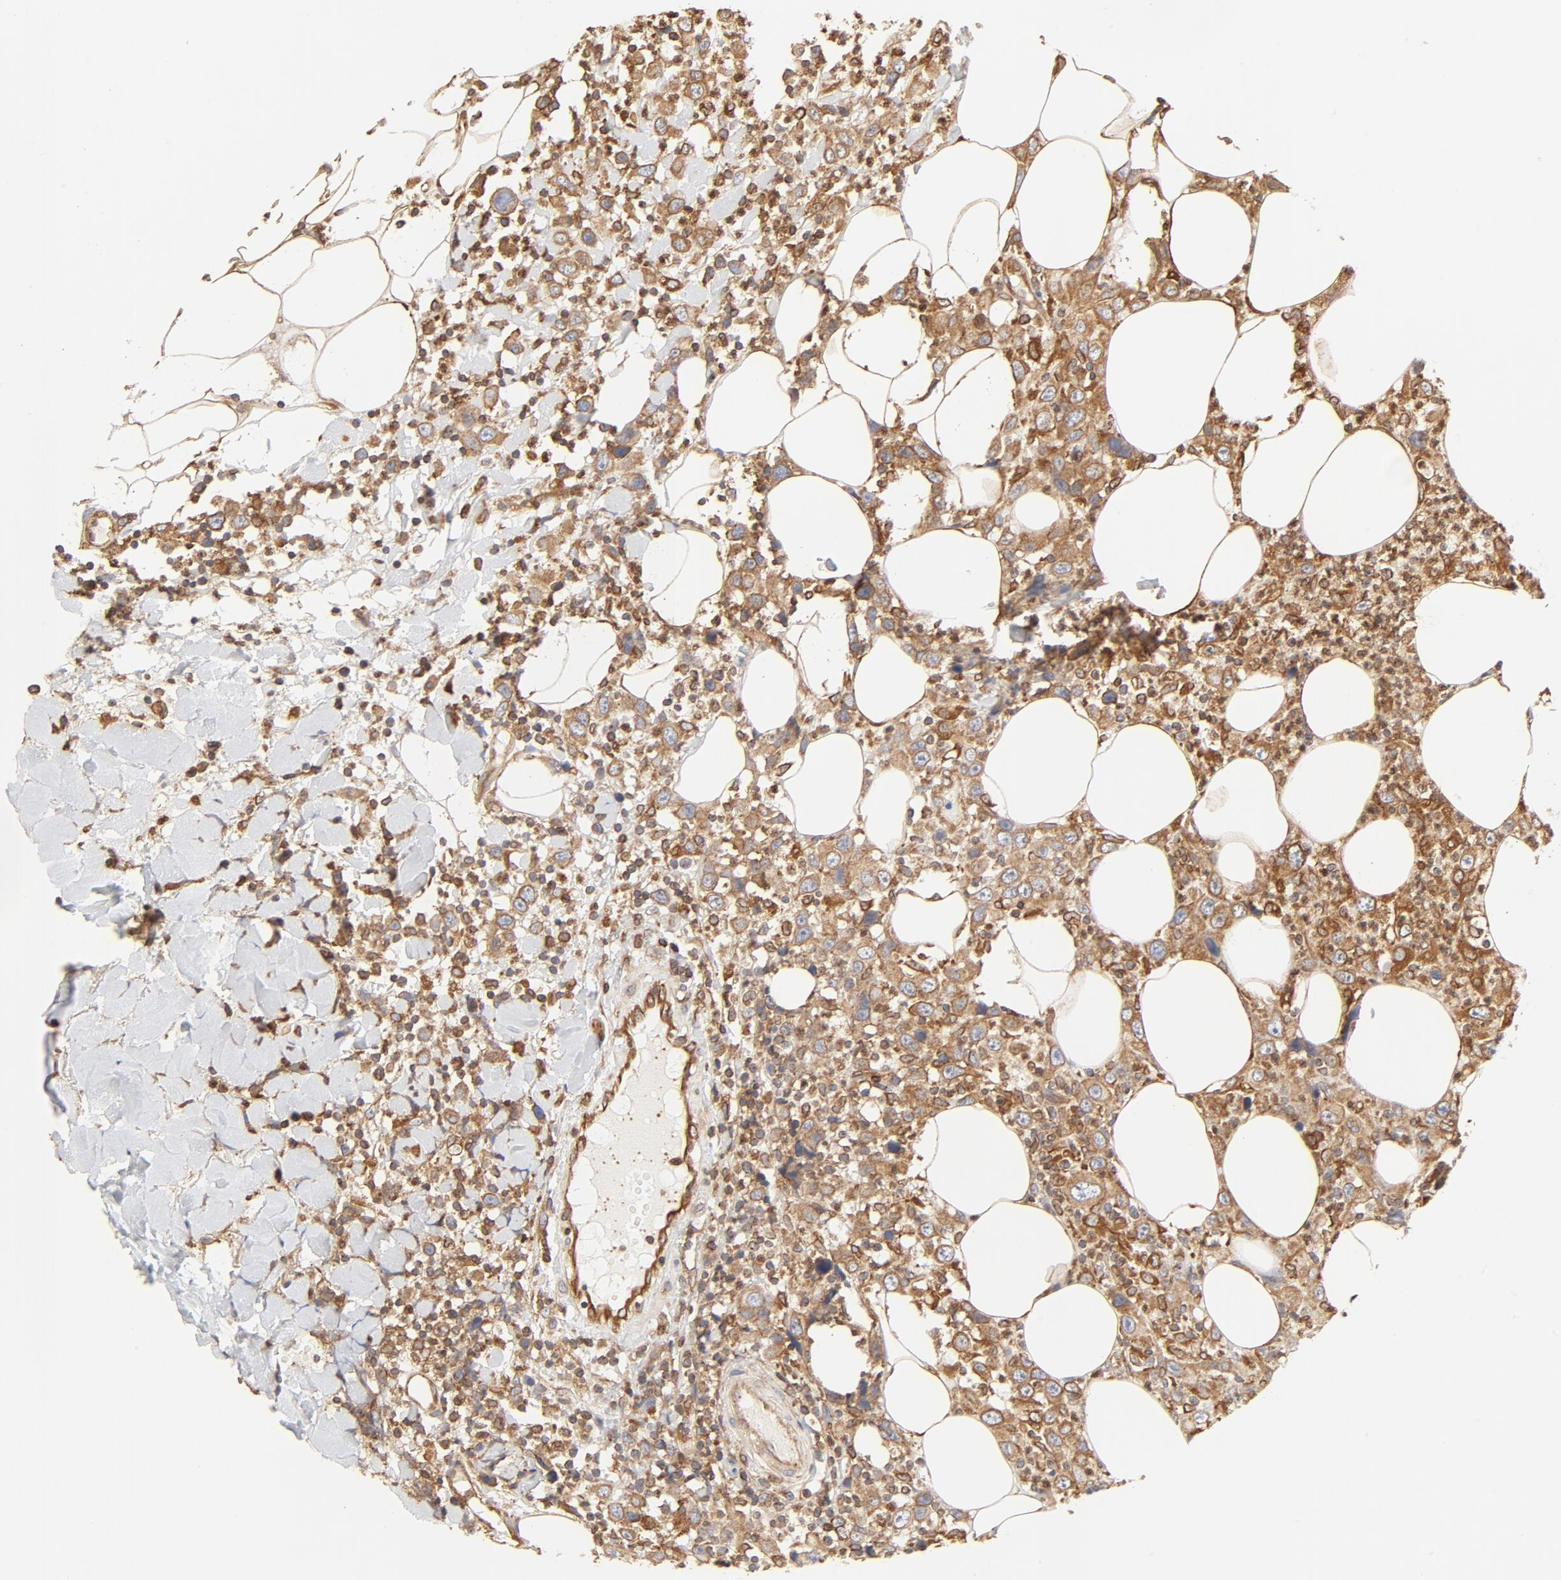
{"staining": {"intensity": "moderate", "quantity": ">75%", "location": "cytoplasmic/membranous"}, "tissue": "thyroid cancer", "cell_type": "Tumor cells", "image_type": "cancer", "snomed": [{"axis": "morphology", "description": "Carcinoma, NOS"}, {"axis": "topography", "description": "Thyroid gland"}], "caption": "Immunohistochemistry (IHC) (DAB (3,3'-diaminobenzidine)) staining of human carcinoma (thyroid) exhibits moderate cytoplasmic/membranous protein staining in about >75% of tumor cells. Nuclei are stained in blue.", "gene": "BCAP31", "patient": {"sex": "female", "age": 77}}